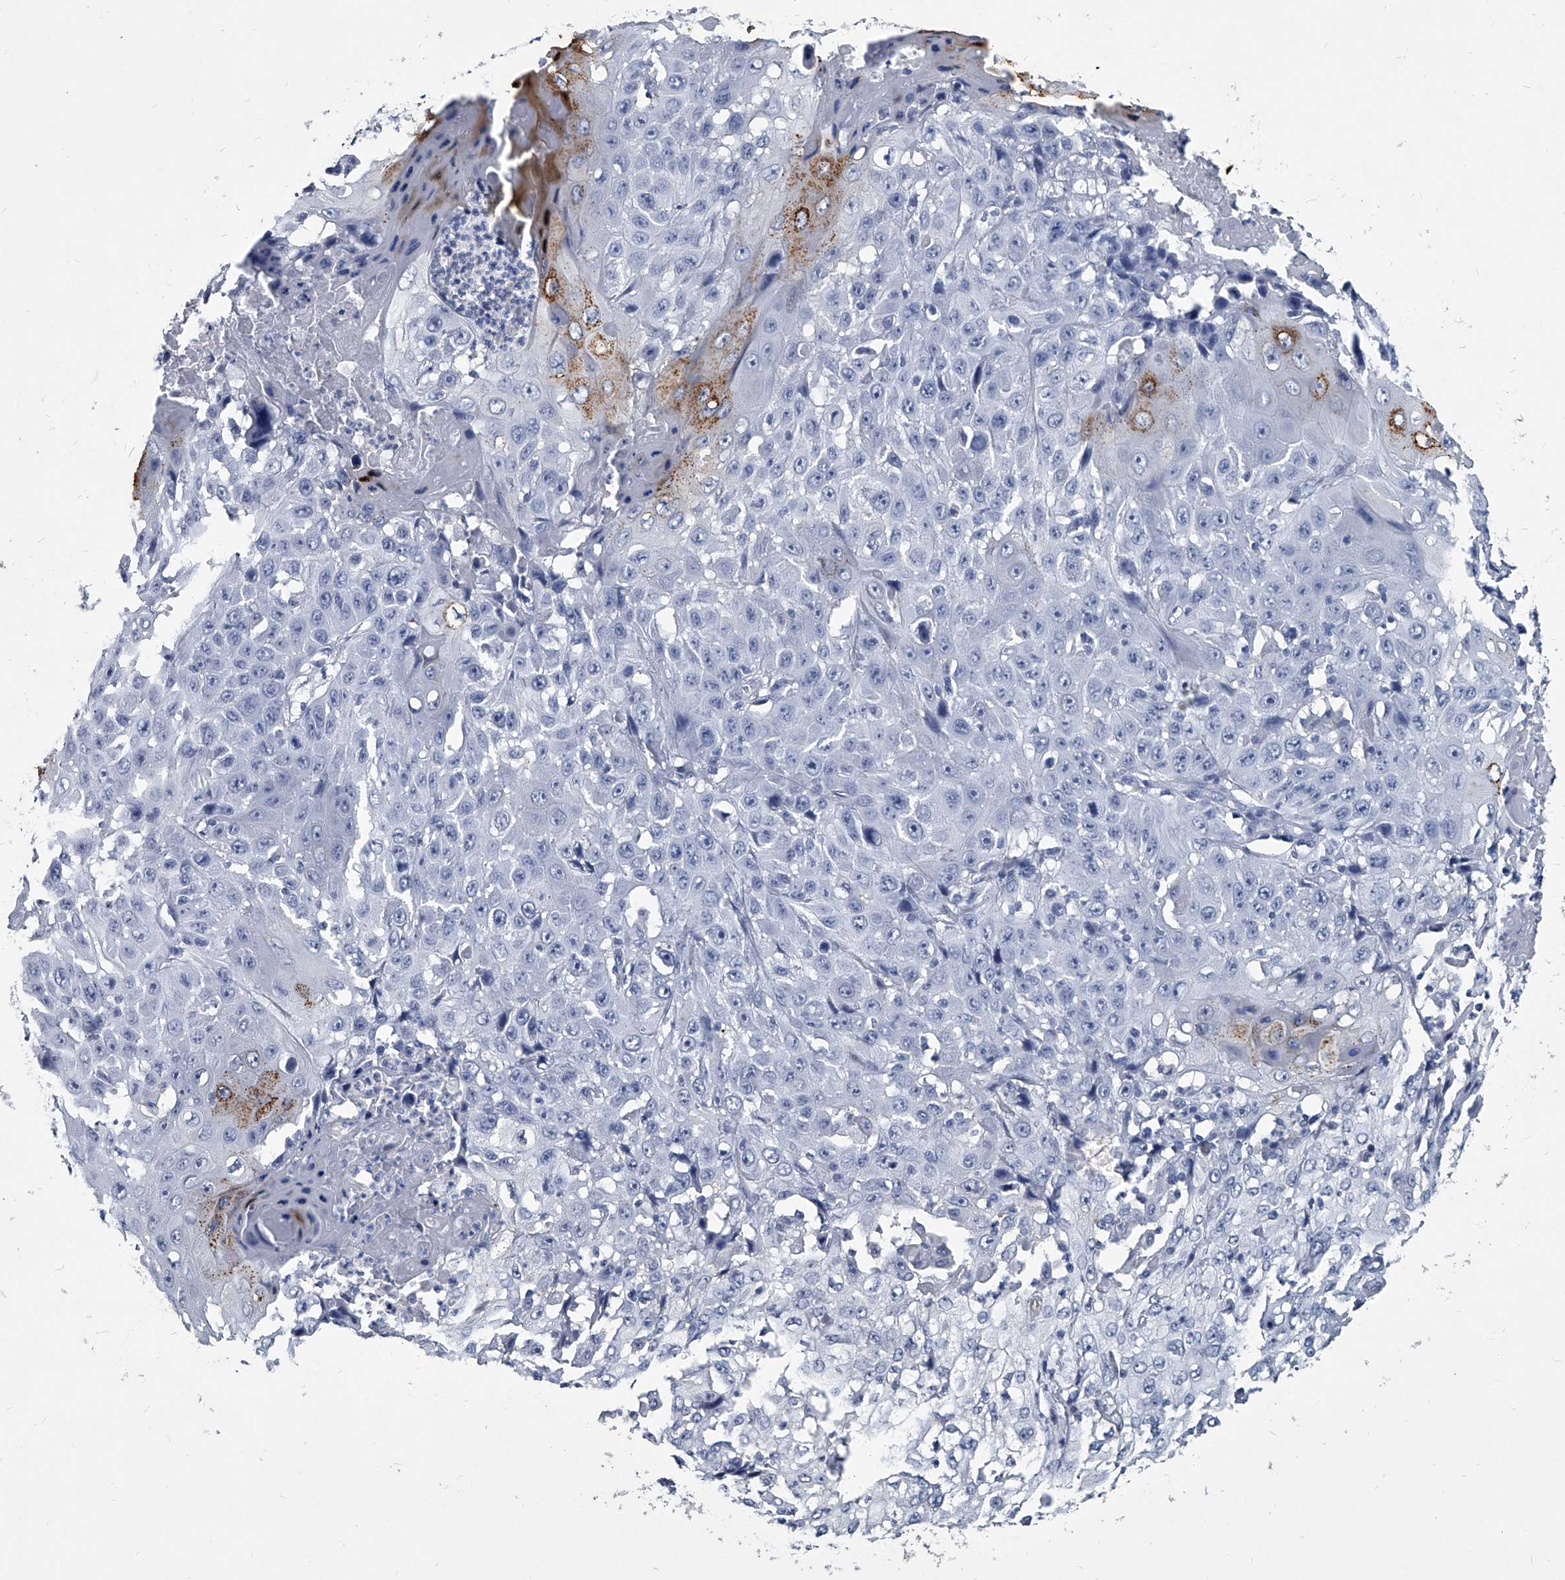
{"staining": {"intensity": "negative", "quantity": "none", "location": "none"}, "tissue": "cervical cancer", "cell_type": "Tumor cells", "image_type": "cancer", "snomed": [{"axis": "morphology", "description": "Squamous cell carcinoma, NOS"}, {"axis": "topography", "description": "Cervix"}], "caption": "This image is of cervical cancer stained with immunohistochemistry (IHC) to label a protein in brown with the nuclei are counter-stained blue. There is no staining in tumor cells.", "gene": "BCAS1", "patient": {"sex": "female", "age": 39}}